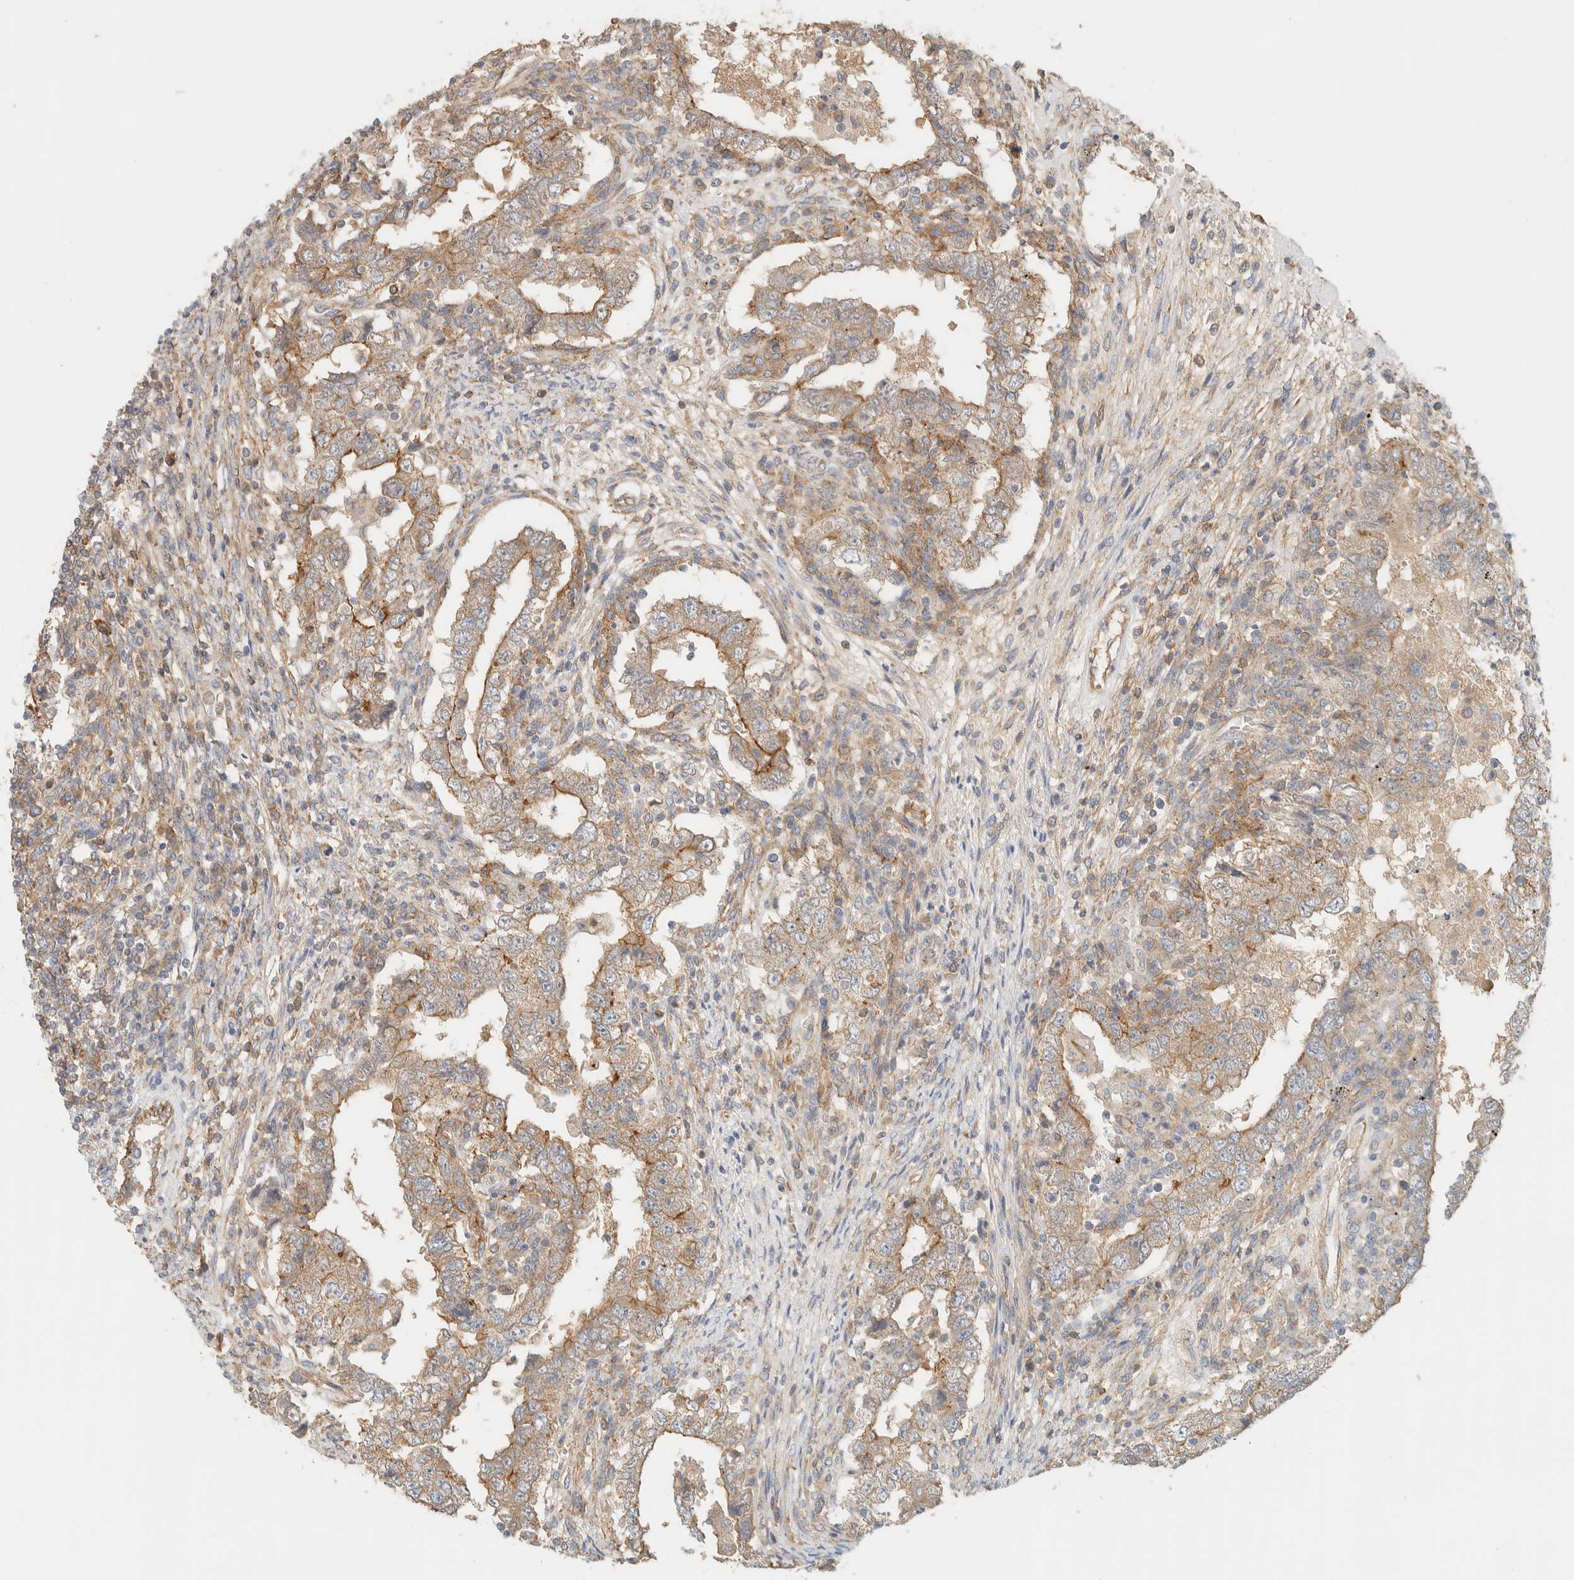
{"staining": {"intensity": "weak", "quantity": ">75%", "location": "cytoplasmic/membranous"}, "tissue": "testis cancer", "cell_type": "Tumor cells", "image_type": "cancer", "snomed": [{"axis": "morphology", "description": "Carcinoma, Embryonal, NOS"}, {"axis": "topography", "description": "Testis"}], "caption": "Testis embryonal carcinoma stained with a brown dye exhibits weak cytoplasmic/membranous positive expression in about >75% of tumor cells.", "gene": "LIMA1", "patient": {"sex": "male", "age": 26}}